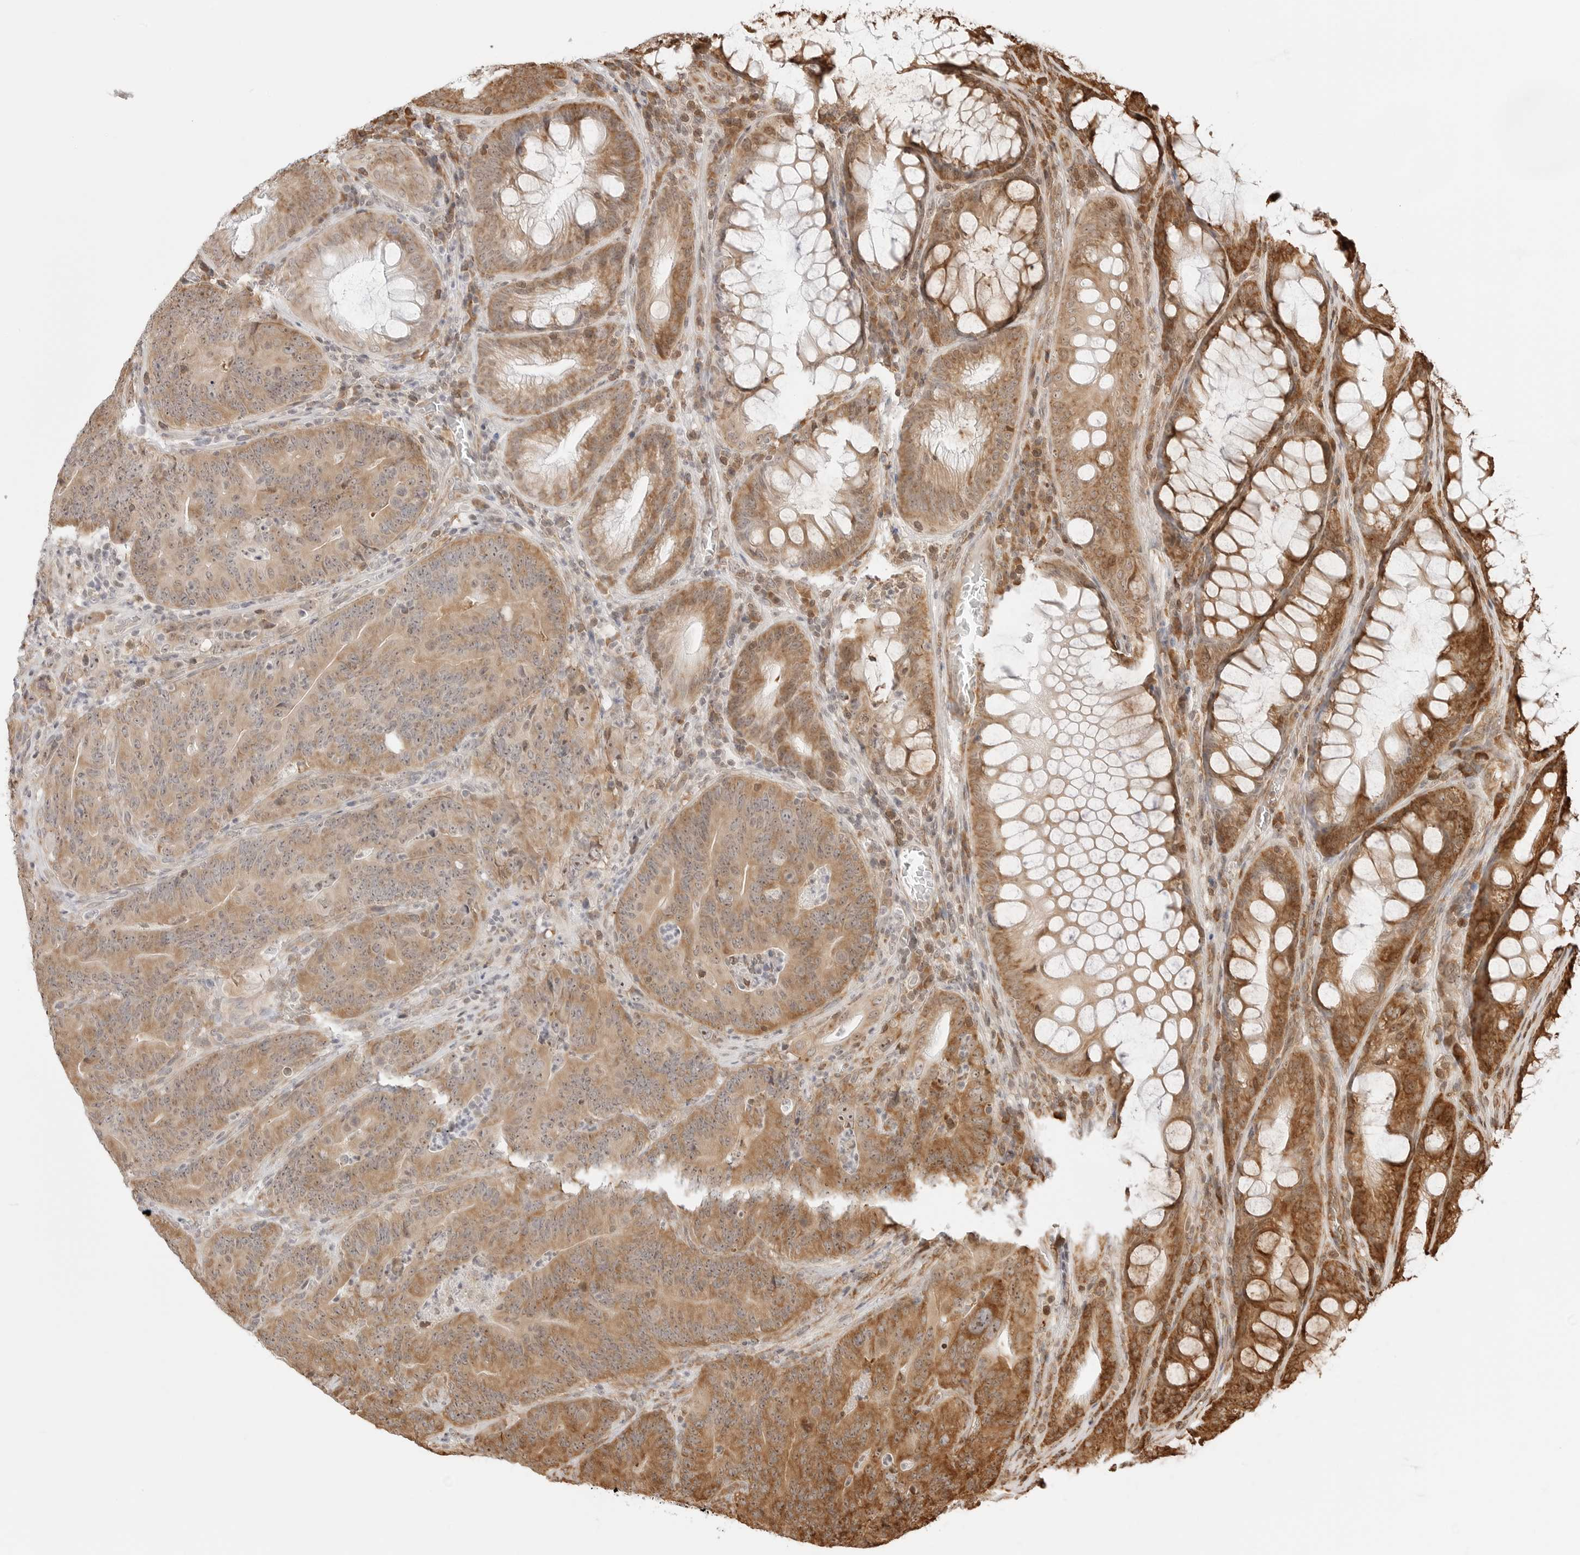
{"staining": {"intensity": "moderate", "quantity": "25%-75%", "location": "cytoplasmic/membranous"}, "tissue": "colorectal cancer", "cell_type": "Tumor cells", "image_type": "cancer", "snomed": [{"axis": "morphology", "description": "Normal tissue, NOS"}, {"axis": "topography", "description": "Colon"}], "caption": "Protein expression analysis of colorectal cancer exhibits moderate cytoplasmic/membranous positivity in about 25%-75% of tumor cells. (Stains: DAB in brown, nuclei in blue, Microscopy: brightfield microscopy at high magnification).", "gene": "FKBP14", "patient": {"sex": "female", "age": 82}}